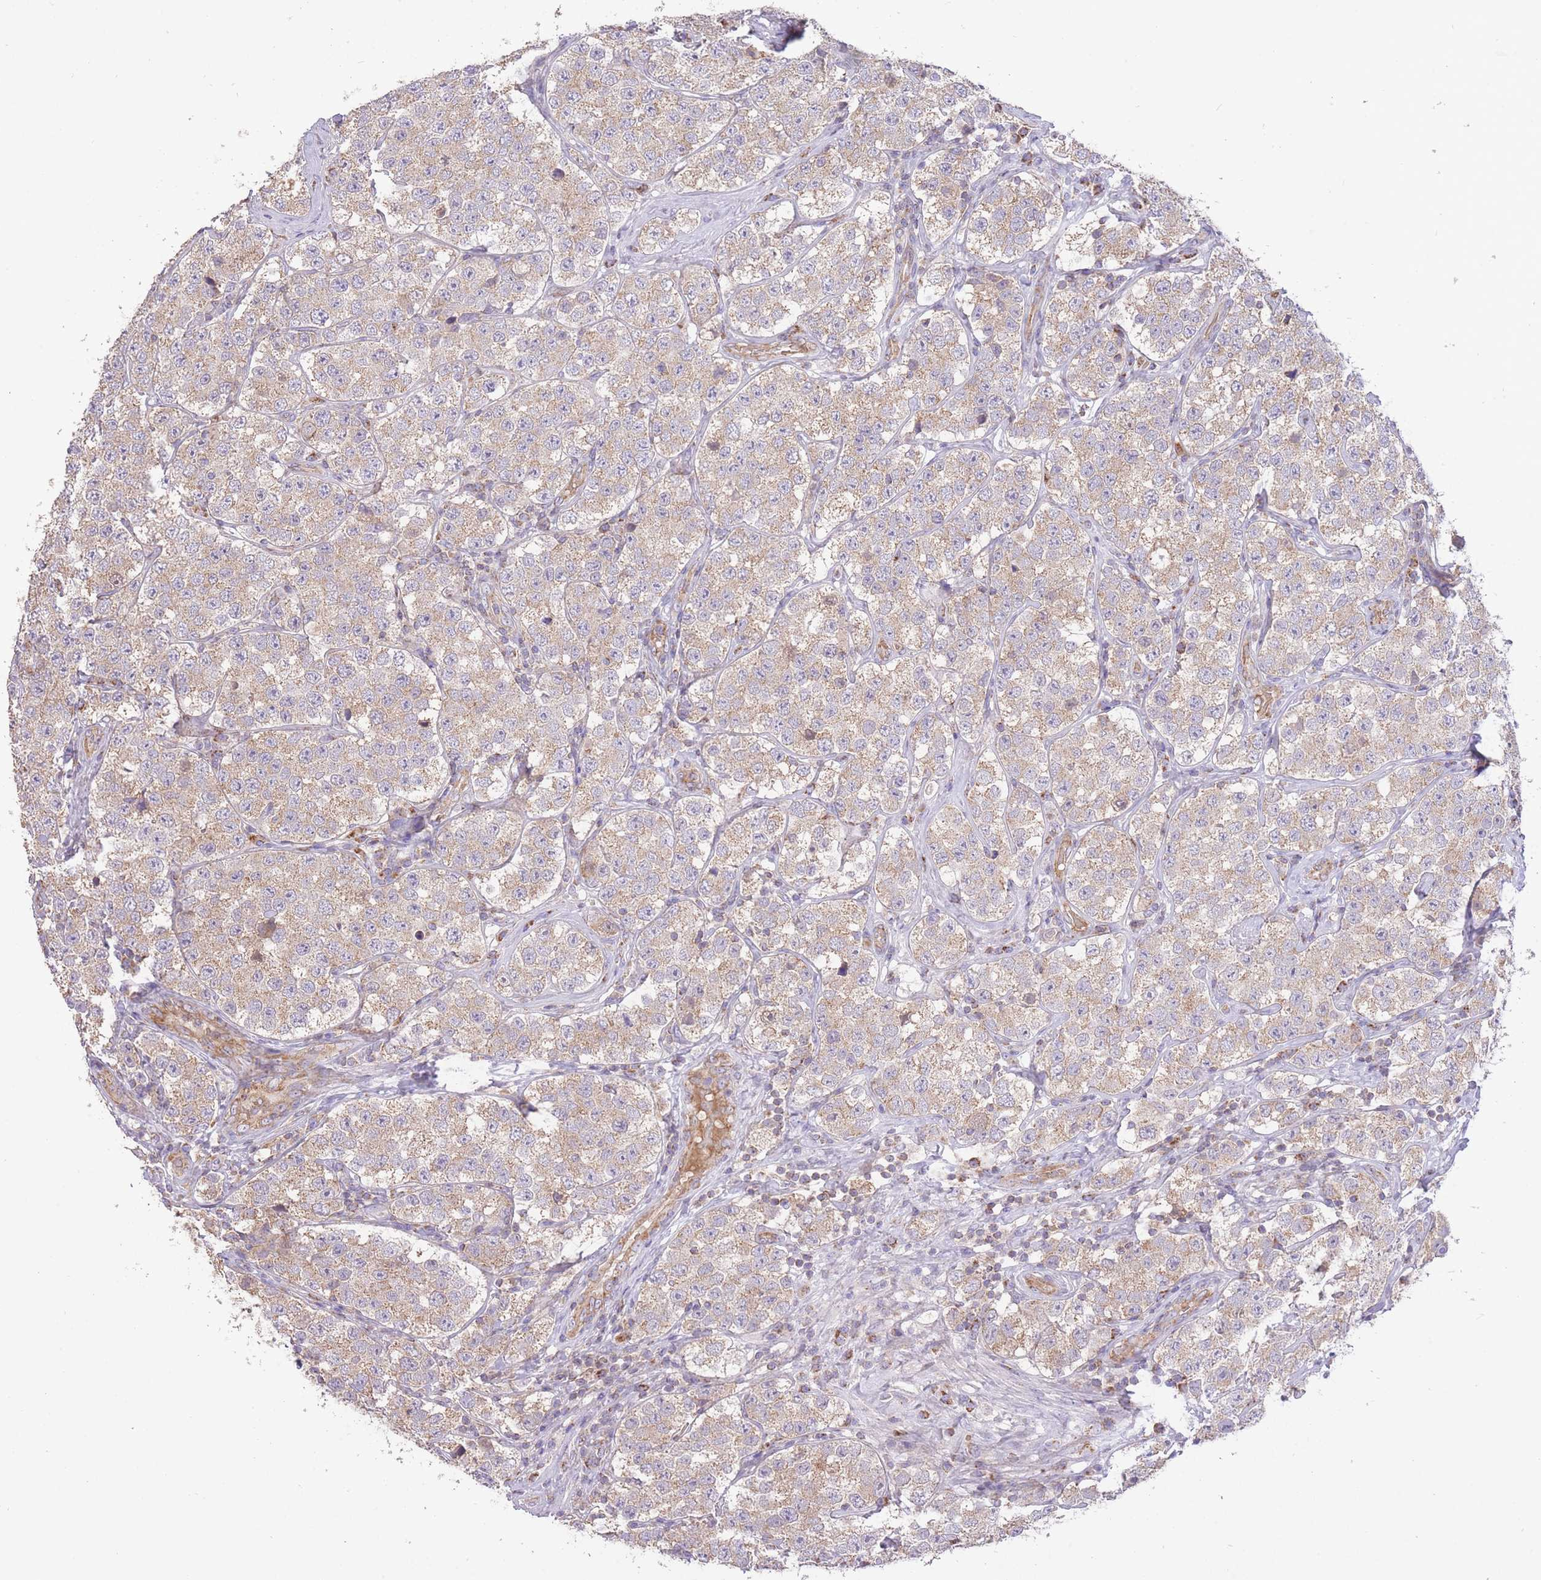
{"staining": {"intensity": "weak", "quantity": ">75%", "location": "cytoplasmic/membranous"}, "tissue": "testis cancer", "cell_type": "Tumor cells", "image_type": "cancer", "snomed": [{"axis": "morphology", "description": "Seminoma, NOS"}, {"axis": "topography", "description": "Testis"}], "caption": "The photomicrograph exhibits staining of seminoma (testis), revealing weak cytoplasmic/membranous protein positivity (brown color) within tumor cells.", "gene": "PREP", "patient": {"sex": "male", "age": 34}}